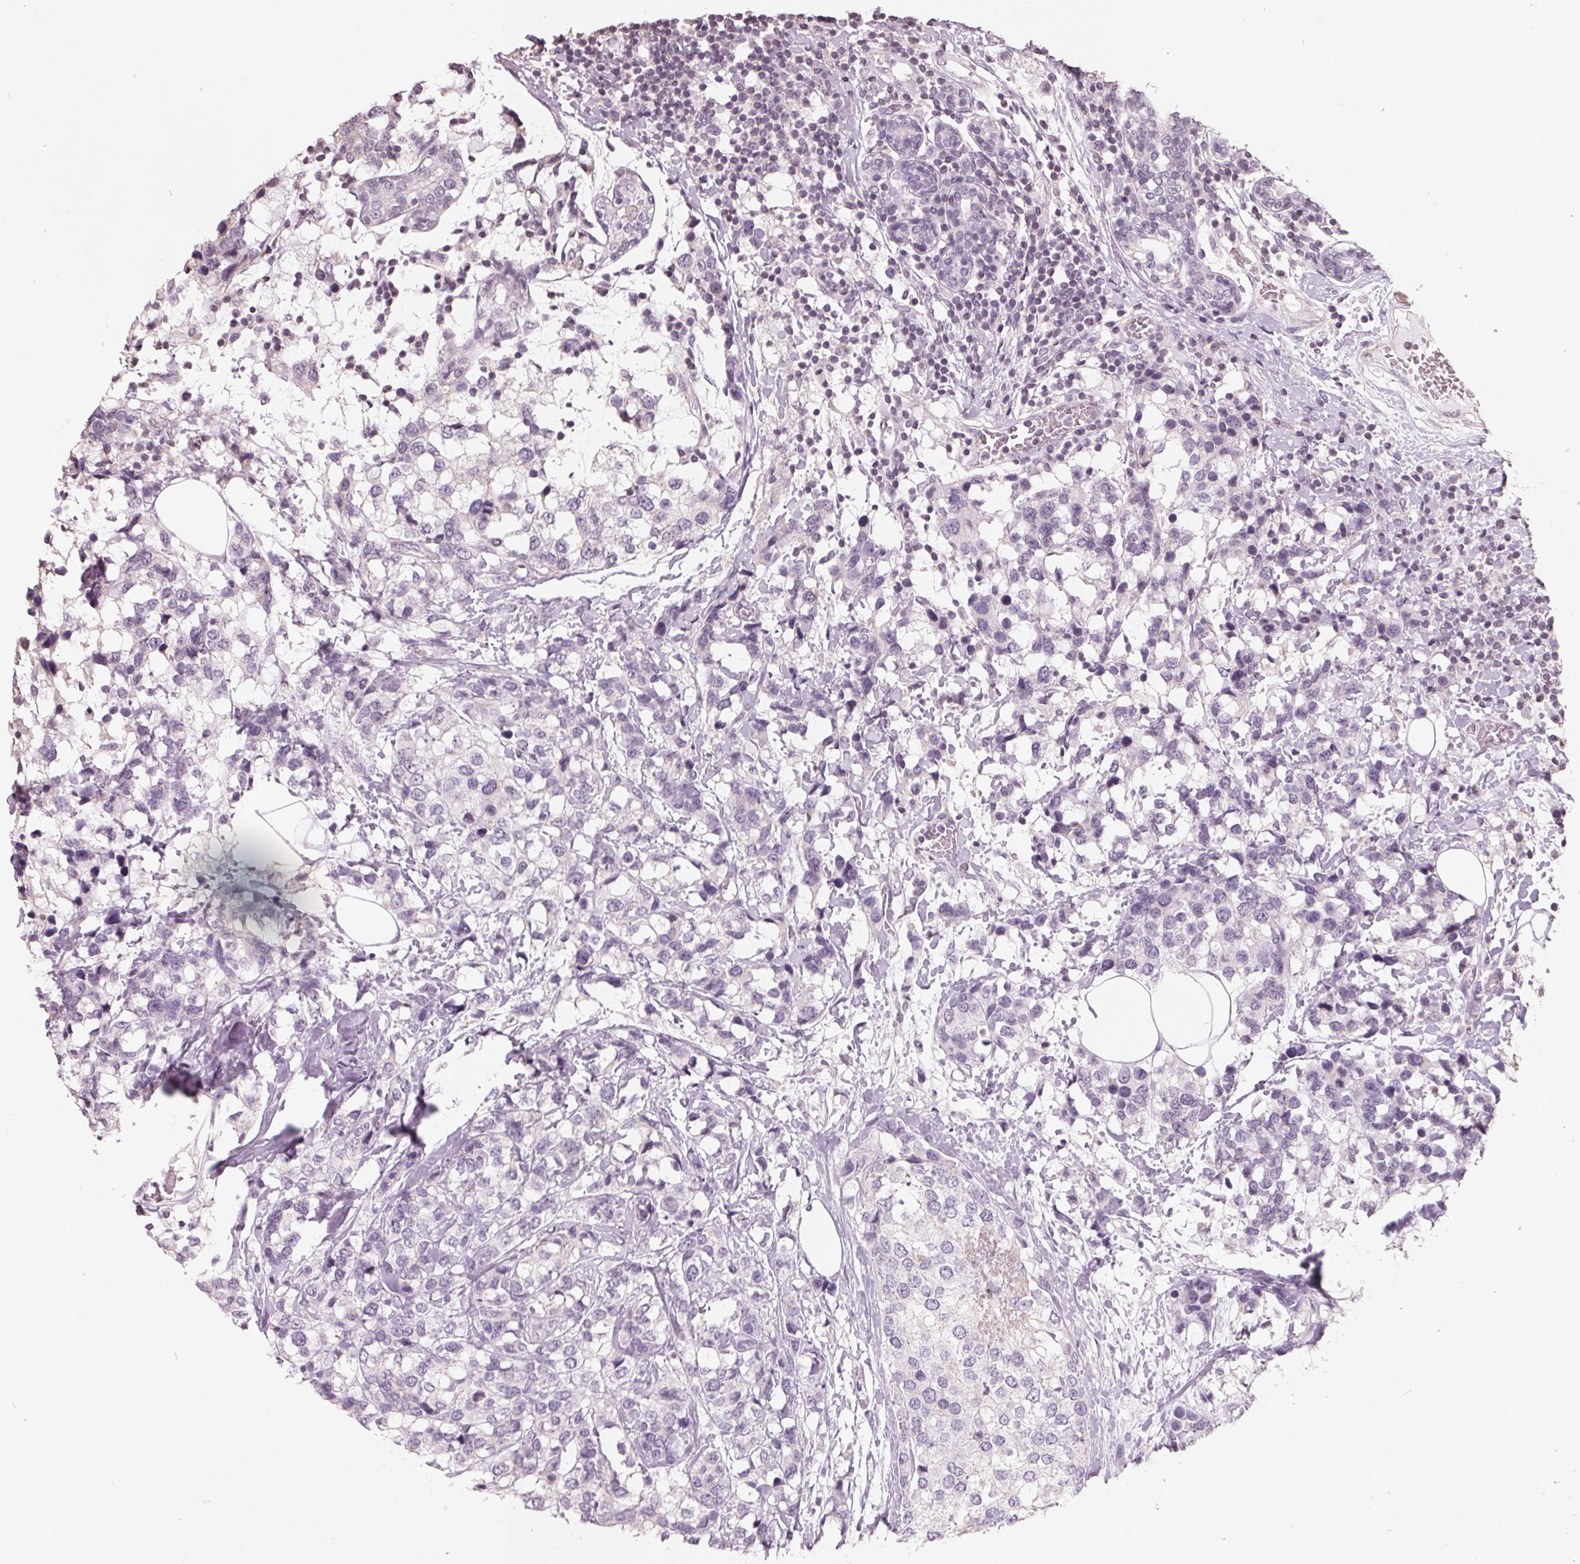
{"staining": {"intensity": "negative", "quantity": "none", "location": "none"}, "tissue": "breast cancer", "cell_type": "Tumor cells", "image_type": "cancer", "snomed": [{"axis": "morphology", "description": "Lobular carcinoma"}, {"axis": "topography", "description": "Breast"}], "caption": "There is no significant expression in tumor cells of breast cancer (lobular carcinoma).", "gene": "FTCD", "patient": {"sex": "female", "age": 59}}